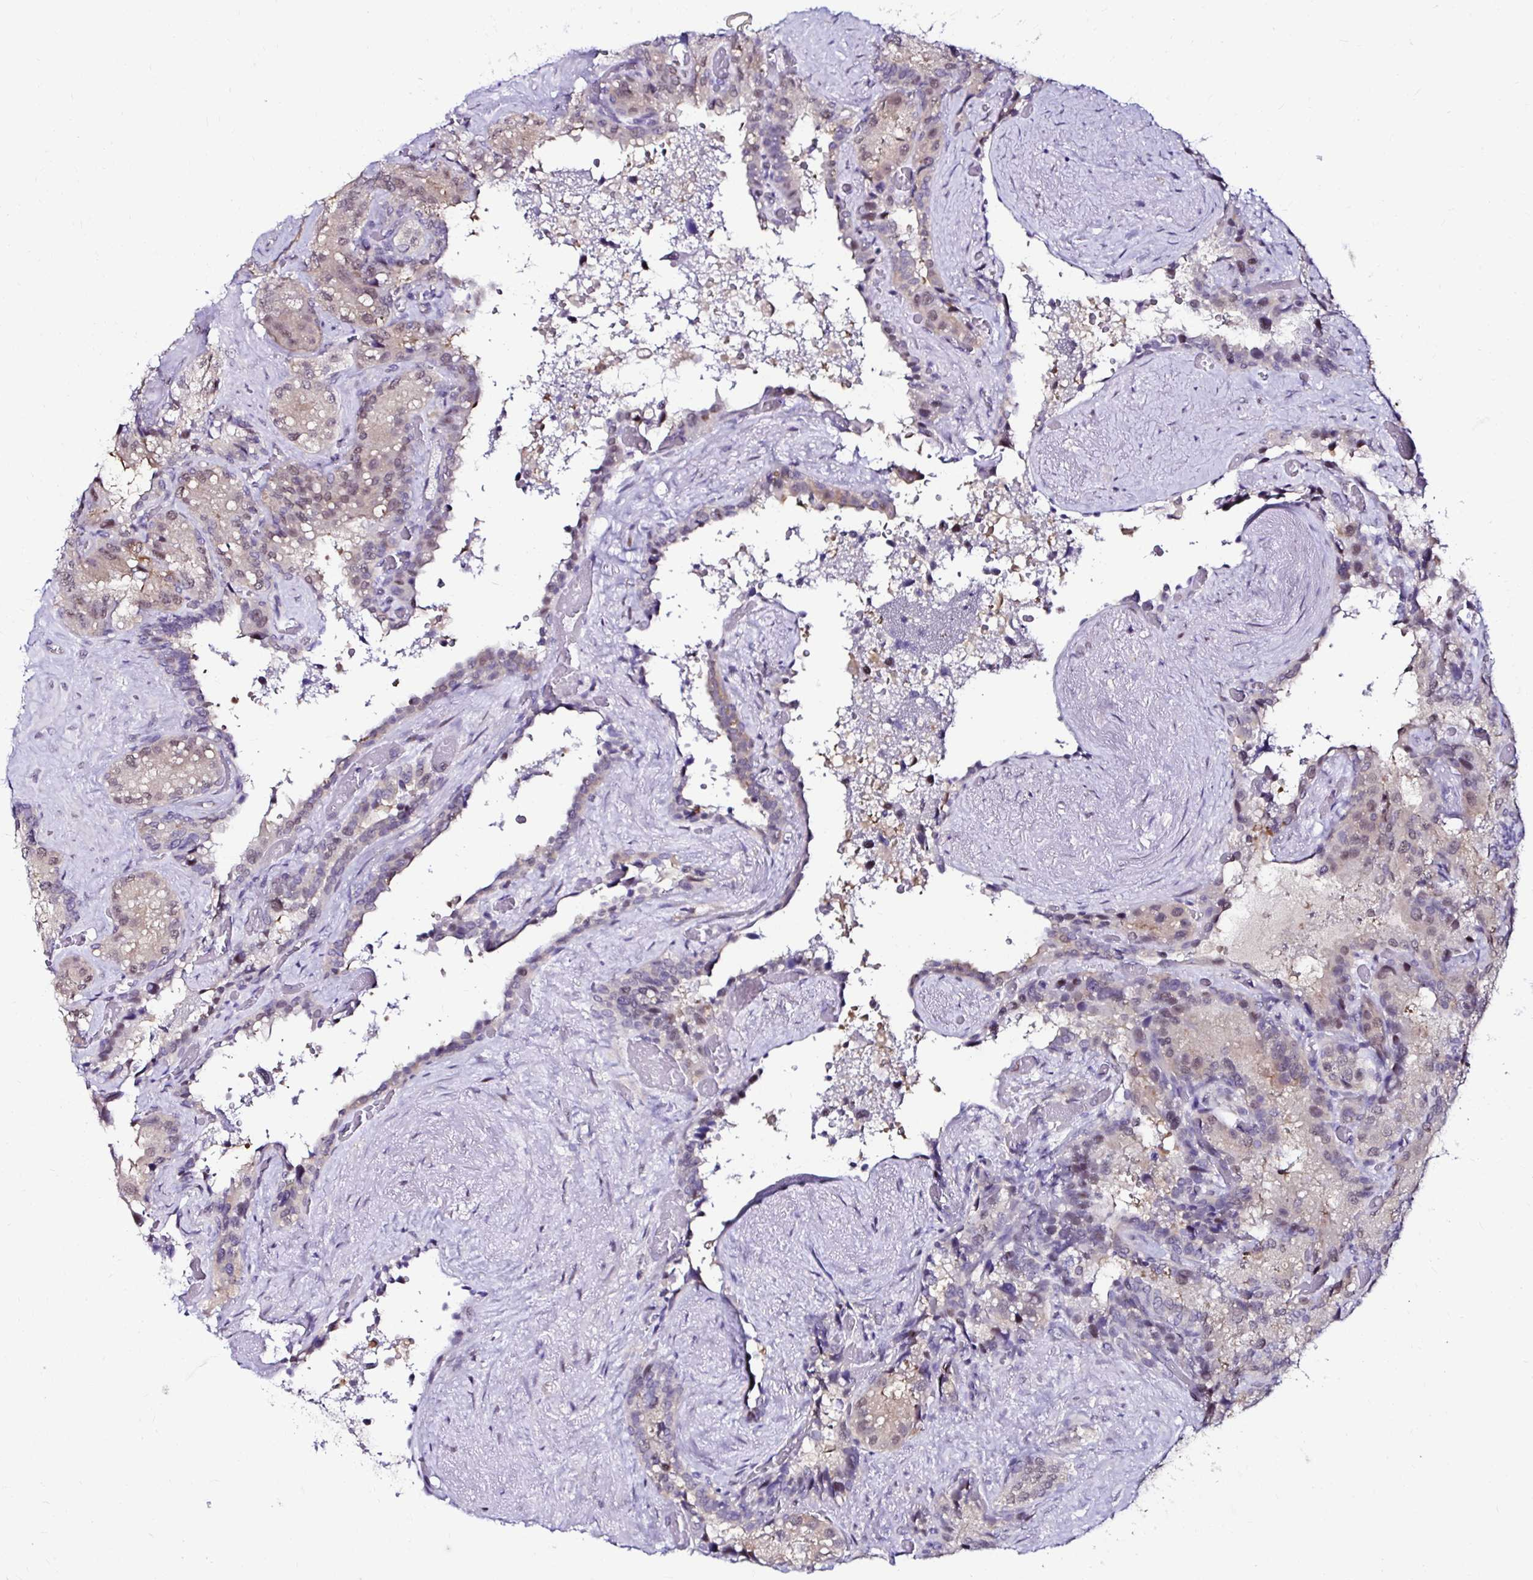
{"staining": {"intensity": "weak", "quantity": "25%-75%", "location": "nuclear"}, "tissue": "seminal vesicle", "cell_type": "Glandular cells", "image_type": "normal", "snomed": [{"axis": "morphology", "description": "Normal tissue, NOS"}, {"axis": "topography", "description": "Seminal veicle"}], "caption": "Immunohistochemistry (IHC) of benign seminal vesicle reveals low levels of weak nuclear positivity in about 25%-75% of glandular cells. (DAB IHC with brightfield microscopy, high magnification).", "gene": "PSMD3", "patient": {"sex": "male", "age": 60}}